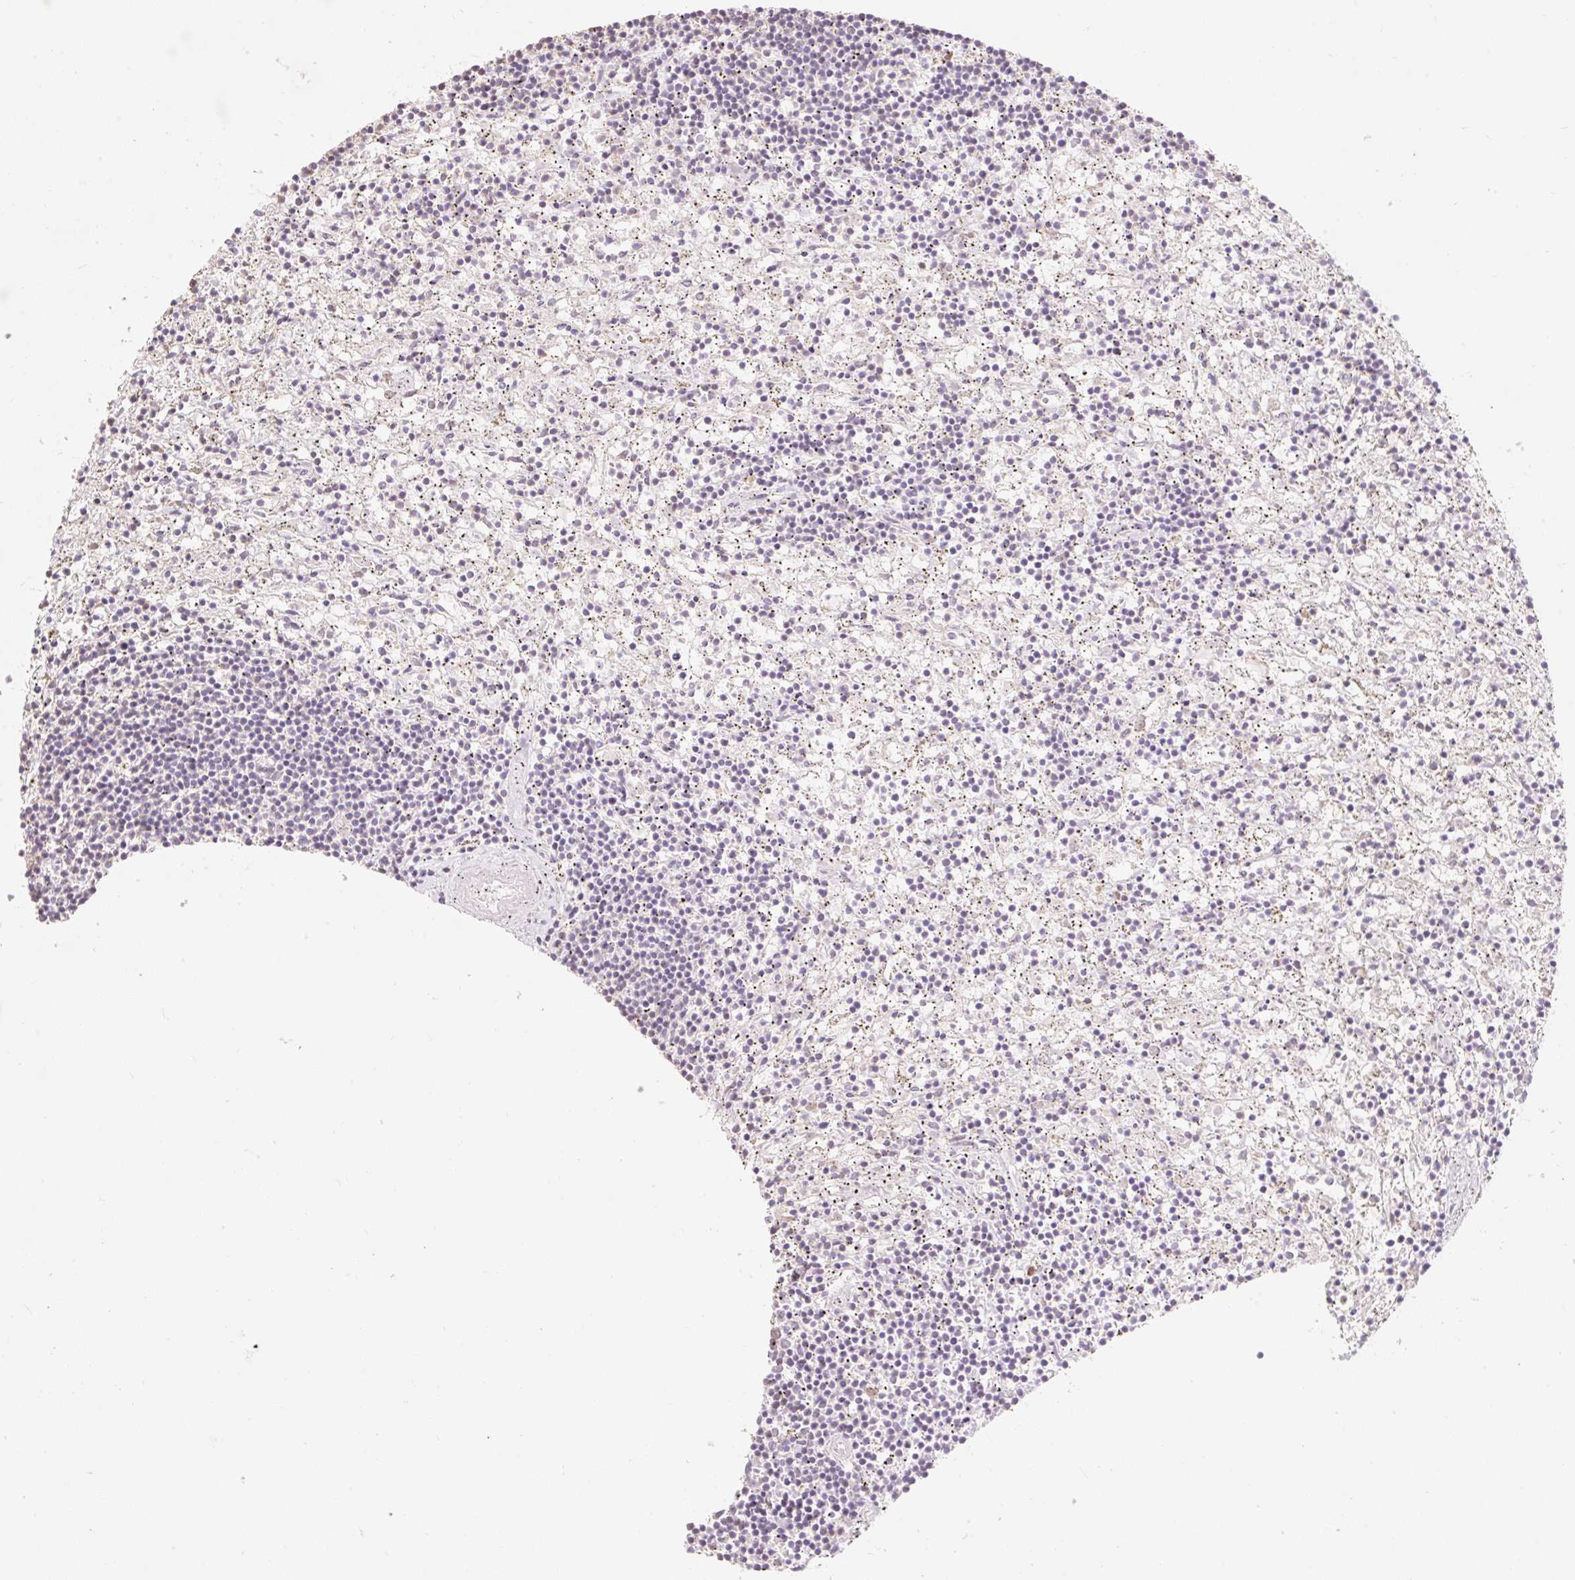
{"staining": {"intensity": "negative", "quantity": "none", "location": "none"}, "tissue": "lymphoma", "cell_type": "Tumor cells", "image_type": "cancer", "snomed": [{"axis": "morphology", "description": "Malignant lymphoma, non-Hodgkin's type, Low grade"}, {"axis": "topography", "description": "Spleen"}], "caption": "This is a micrograph of IHC staining of low-grade malignant lymphoma, non-Hodgkin's type, which shows no expression in tumor cells. Brightfield microscopy of IHC stained with DAB (3,3'-diaminobenzidine) (brown) and hematoxylin (blue), captured at high magnification.", "gene": "DHX35", "patient": {"sex": "male", "age": 76}}